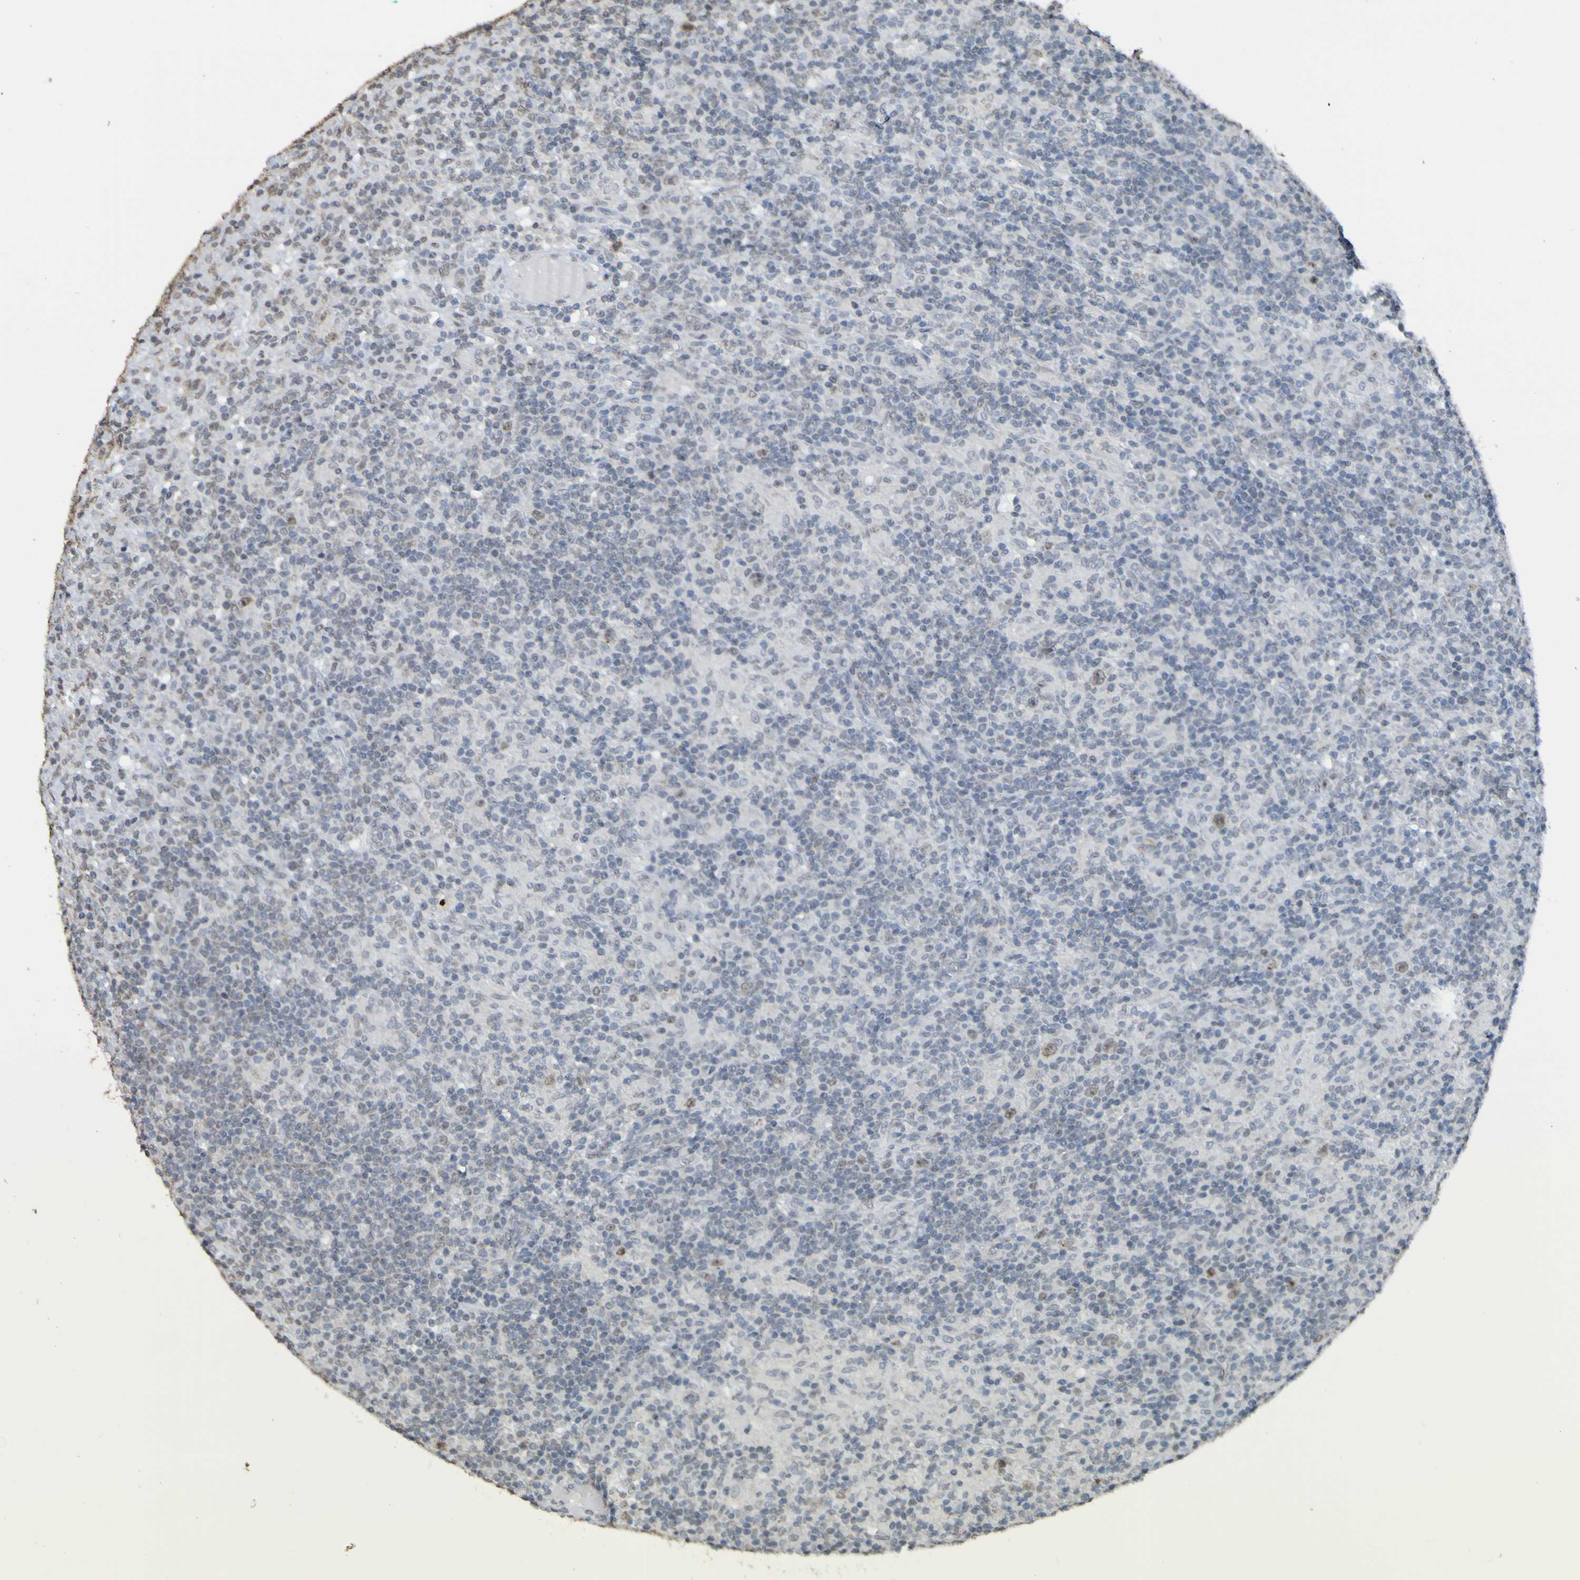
{"staining": {"intensity": "weak", "quantity": ">75%", "location": "nuclear"}, "tissue": "lymphoma", "cell_type": "Tumor cells", "image_type": "cancer", "snomed": [{"axis": "morphology", "description": "Hodgkin's disease, NOS"}, {"axis": "topography", "description": "Lymph node"}], "caption": "Protein staining of Hodgkin's disease tissue exhibits weak nuclear staining in about >75% of tumor cells.", "gene": "ALKBH2", "patient": {"sex": "male", "age": 70}}